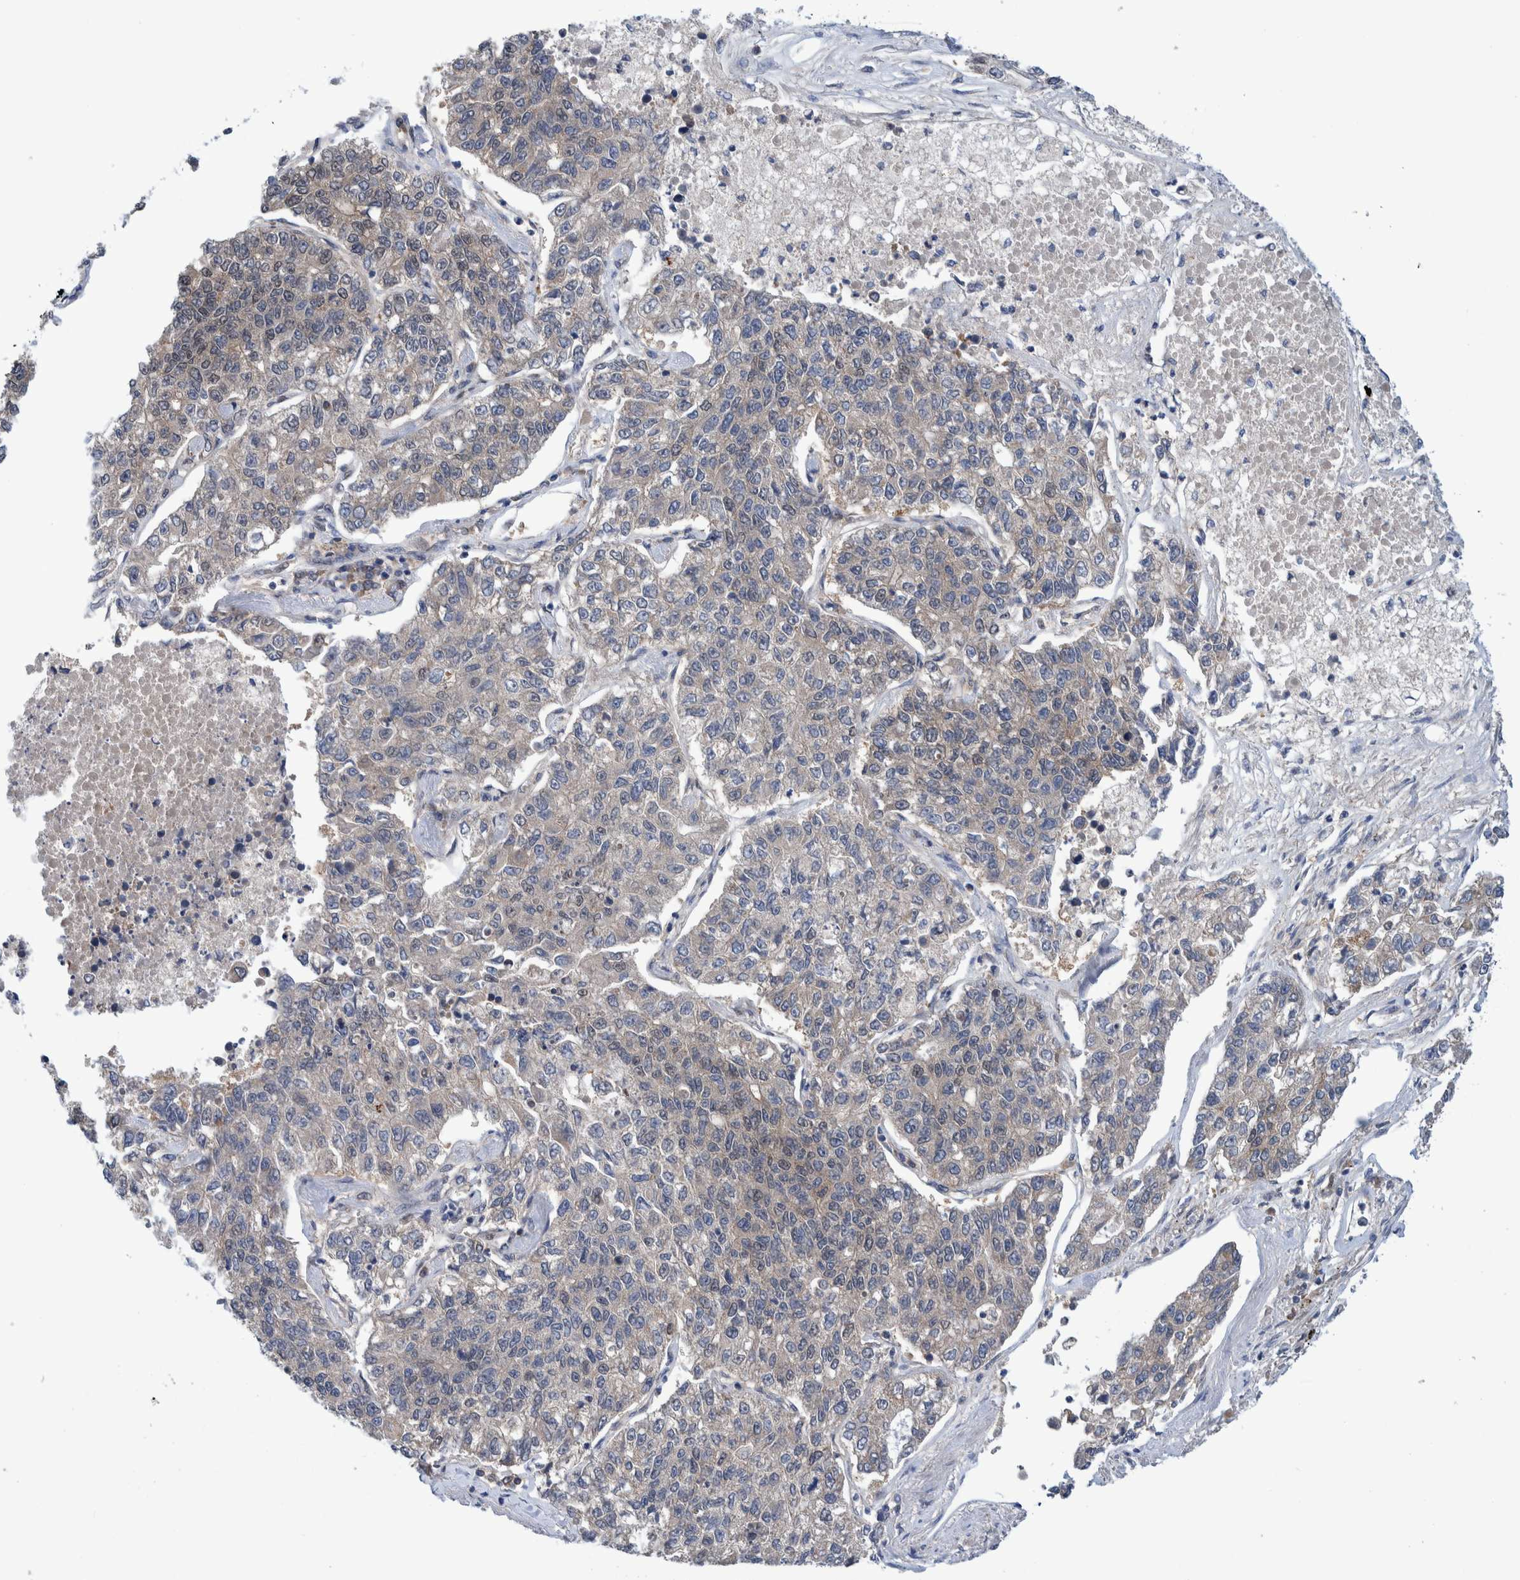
{"staining": {"intensity": "weak", "quantity": "25%-75%", "location": "cytoplasmic/membranous,nuclear"}, "tissue": "lung cancer", "cell_type": "Tumor cells", "image_type": "cancer", "snomed": [{"axis": "morphology", "description": "Adenocarcinoma, NOS"}, {"axis": "topography", "description": "Lung"}], "caption": "Protein expression analysis of human lung cancer reveals weak cytoplasmic/membranous and nuclear positivity in about 25%-75% of tumor cells.", "gene": "PFAS", "patient": {"sex": "male", "age": 49}}